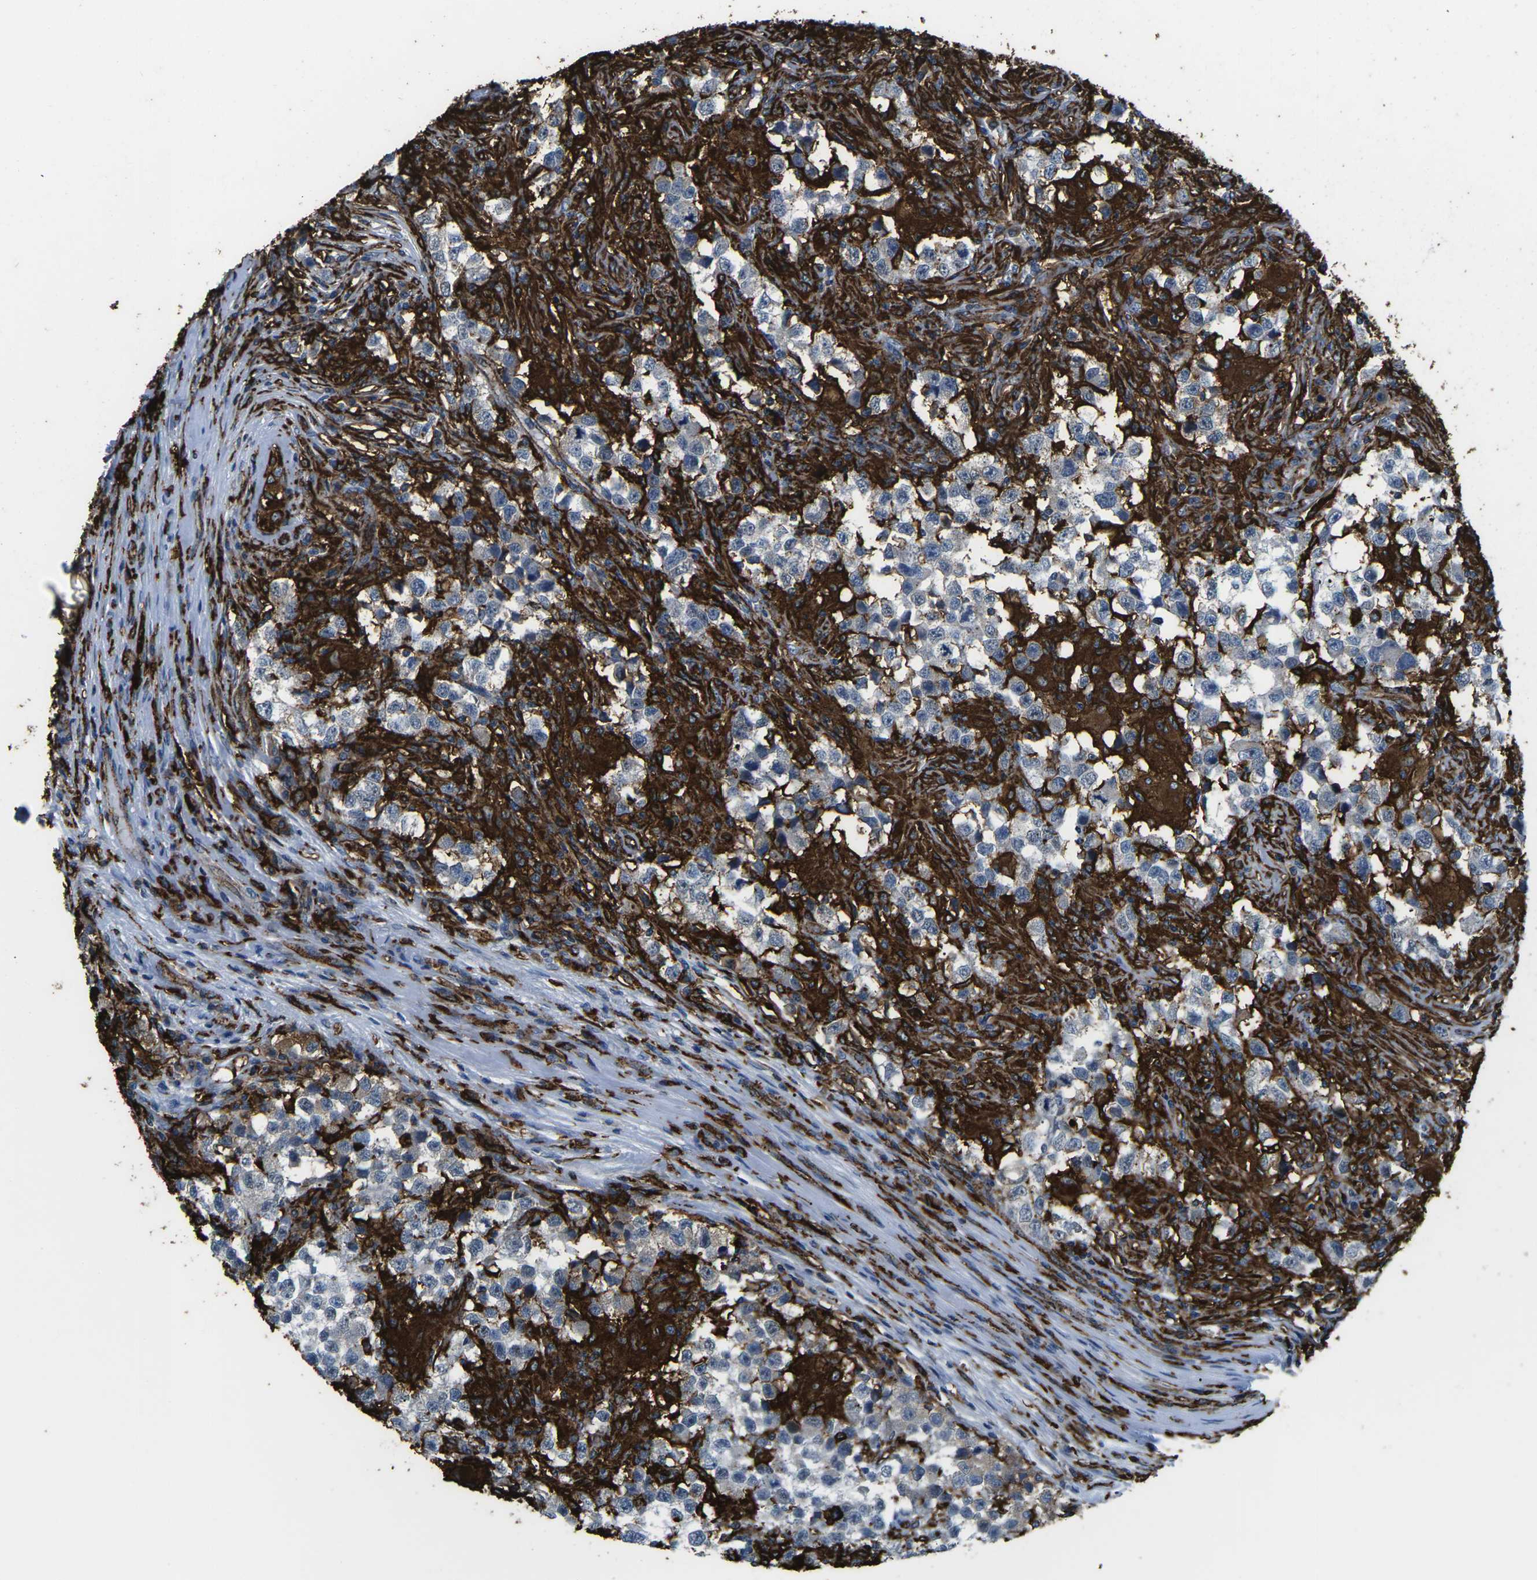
{"staining": {"intensity": "negative", "quantity": "none", "location": "none"}, "tissue": "testis cancer", "cell_type": "Tumor cells", "image_type": "cancer", "snomed": [{"axis": "morphology", "description": "Carcinoma, Embryonal, NOS"}, {"axis": "topography", "description": "Testis"}], "caption": "A histopathology image of human testis cancer (embryonal carcinoma) is negative for staining in tumor cells.", "gene": "PTPN1", "patient": {"sex": "male", "age": 21}}